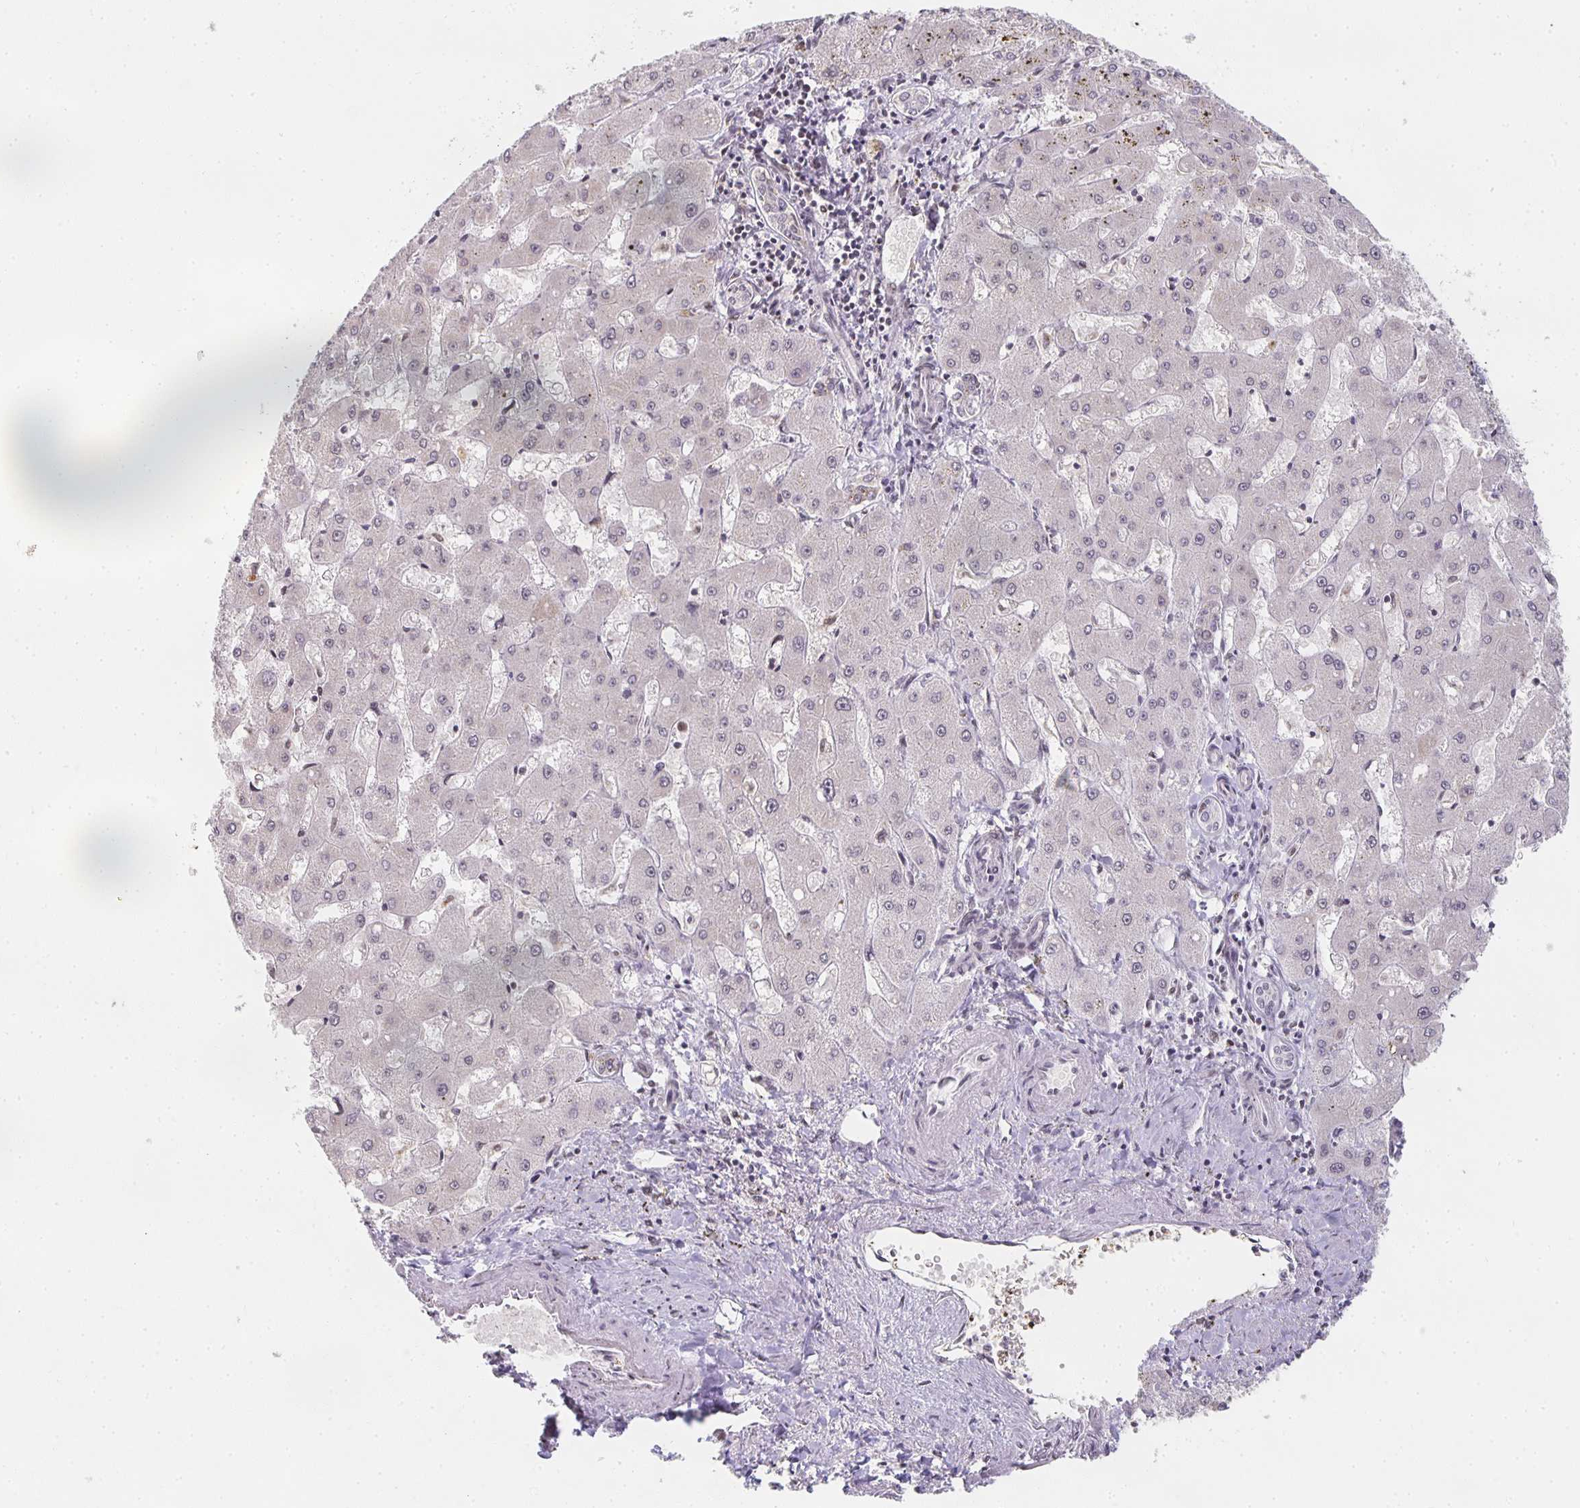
{"staining": {"intensity": "negative", "quantity": "none", "location": "none"}, "tissue": "liver cancer", "cell_type": "Tumor cells", "image_type": "cancer", "snomed": [{"axis": "morphology", "description": "Carcinoma, Hepatocellular, NOS"}, {"axis": "topography", "description": "Liver"}], "caption": "IHC histopathology image of neoplastic tissue: human liver cancer stained with DAB (3,3'-diaminobenzidine) exhibits no significant protein expression in tumor cells.", "gene": "SMARCA2", "patient": {"sex": "male", "age": 67}}